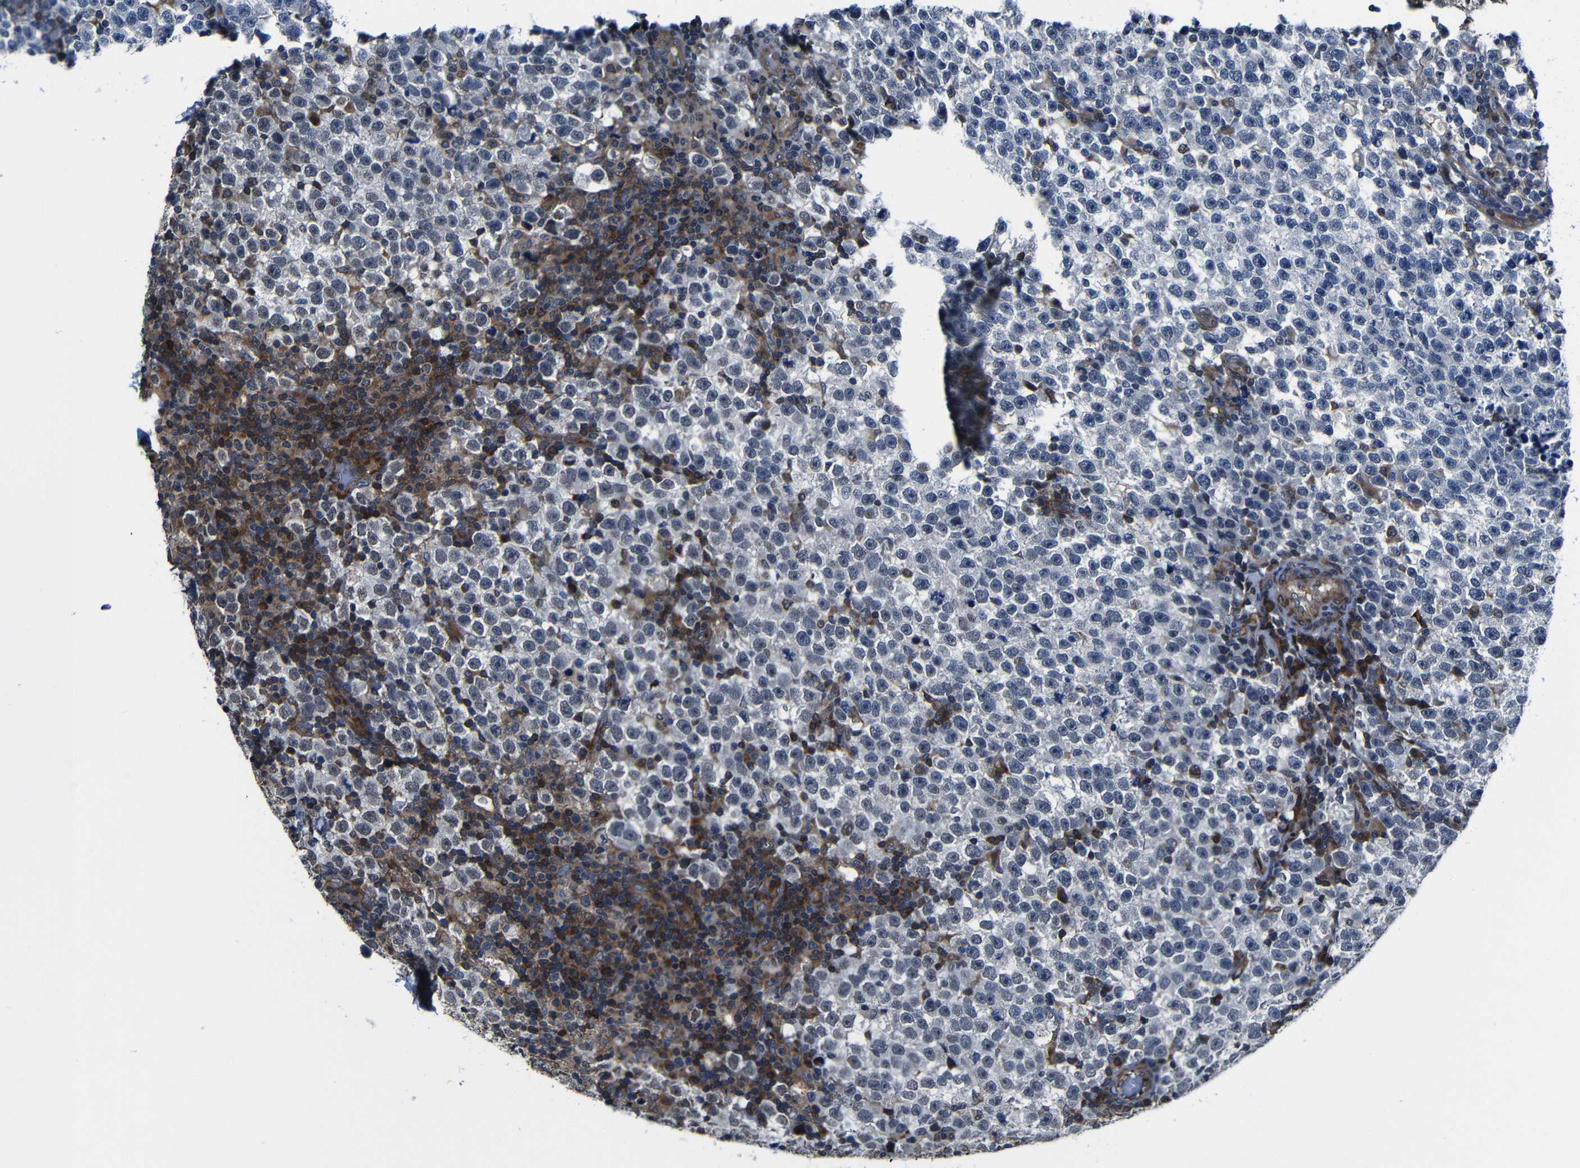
{"staining": {"intensity": "negative", "quantity": "none", "location": "none"}, "tissue": "testis cancer", "cell_type": "Tumor cells", "image_type": "cancer", "snomed": [{"axis": "morphology", "description": "Seminoma, NOS"}, {"axis": "topography", "description": "Testis"}], "caption": "Tumor cells are negative for brown protein staining in testis cancer.", "gene": "KIAA0513", "patient": {"sex": "male", "age": 43}}